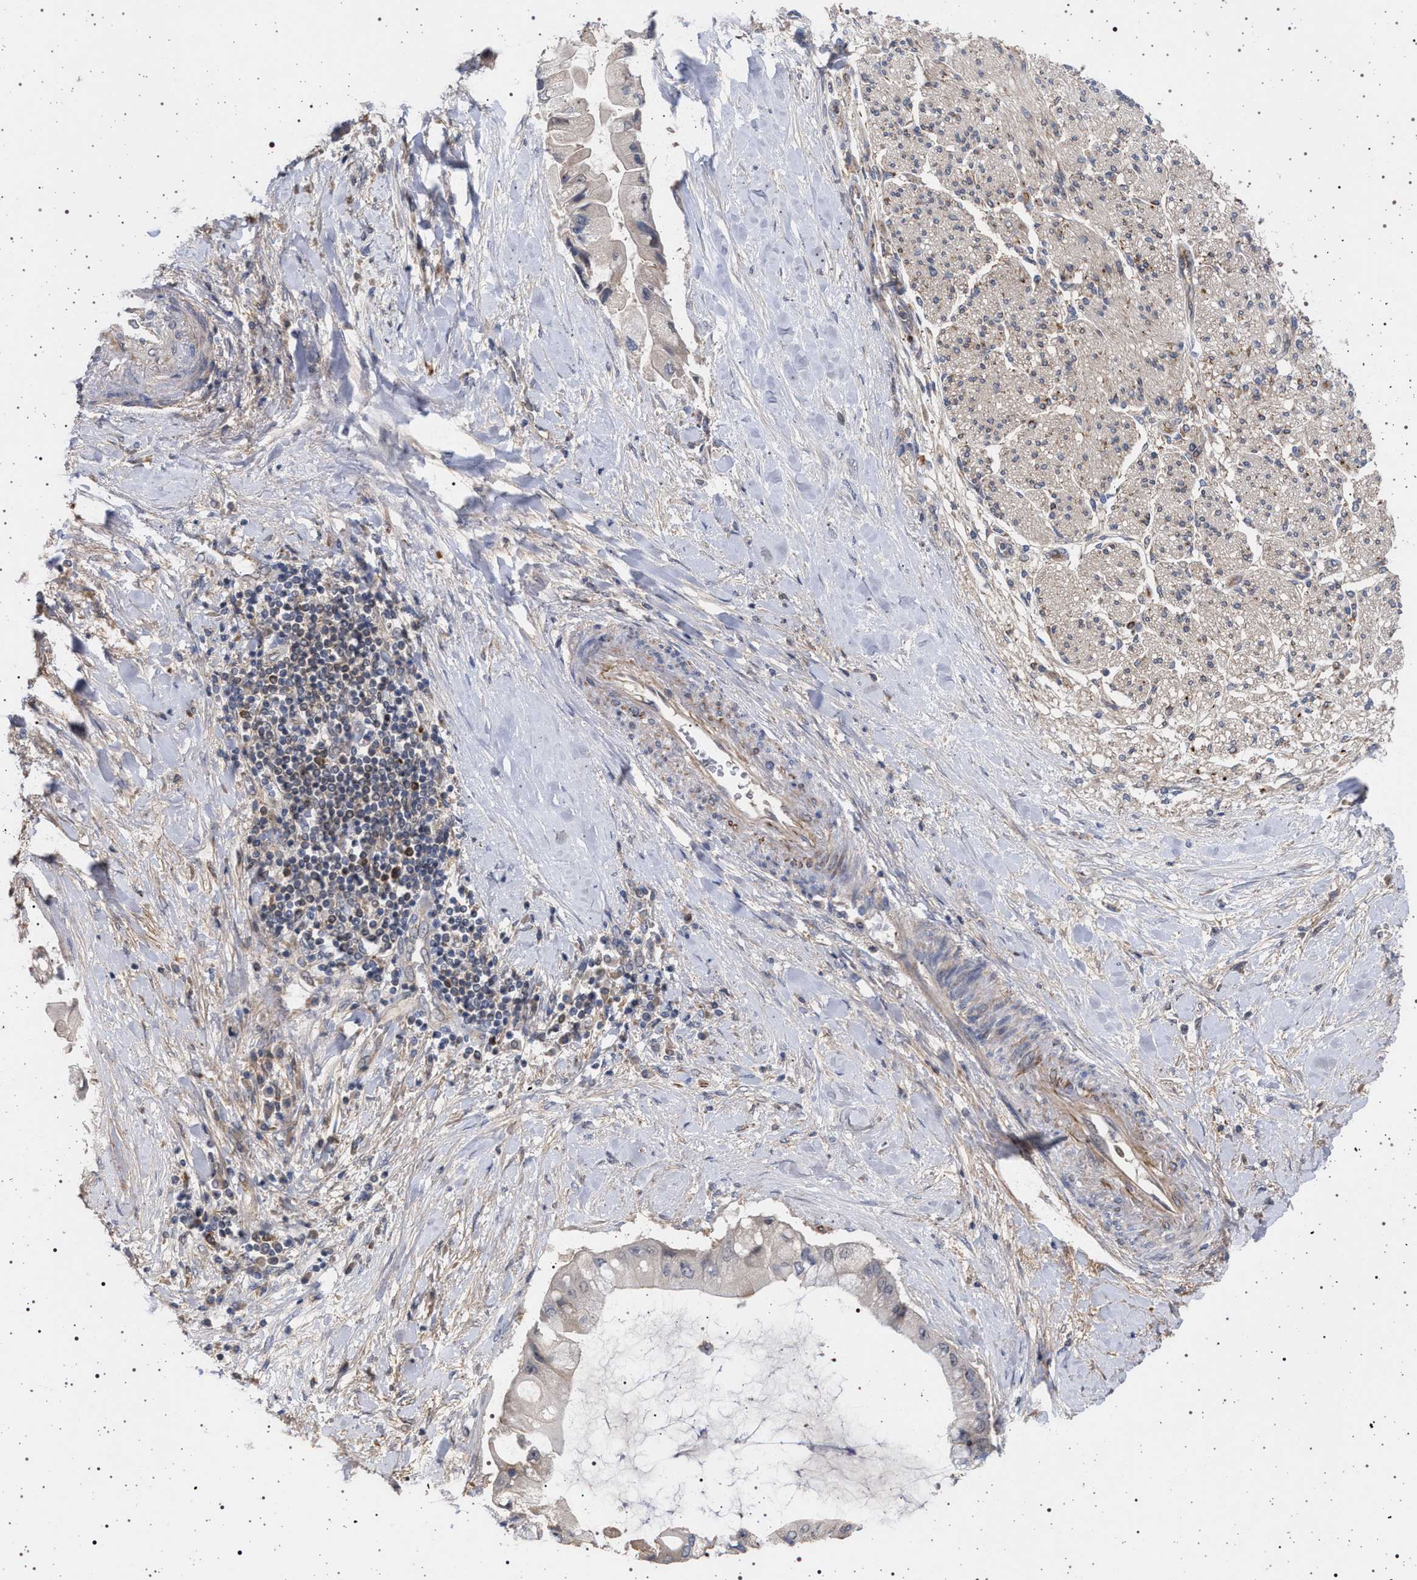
{"staining": {"intensity": "negative", "quantity": "none", "location": "none"}, "tissue": "liver cancer", "cell_type": "Tumor cells", "image_type": "cancer", "snomed": [{"axis": "morphology", "description": "Cholangiocarcinoma"}, {"axis": "topography", "description": "Liver"}], "caption": "Liver cholangiocarcinoma stained for a protein using immunohistochemistry (IHC) displays no expression tumor cells.", "gene": "RBM48", "patient": {"sex": "male", "age": 50}}